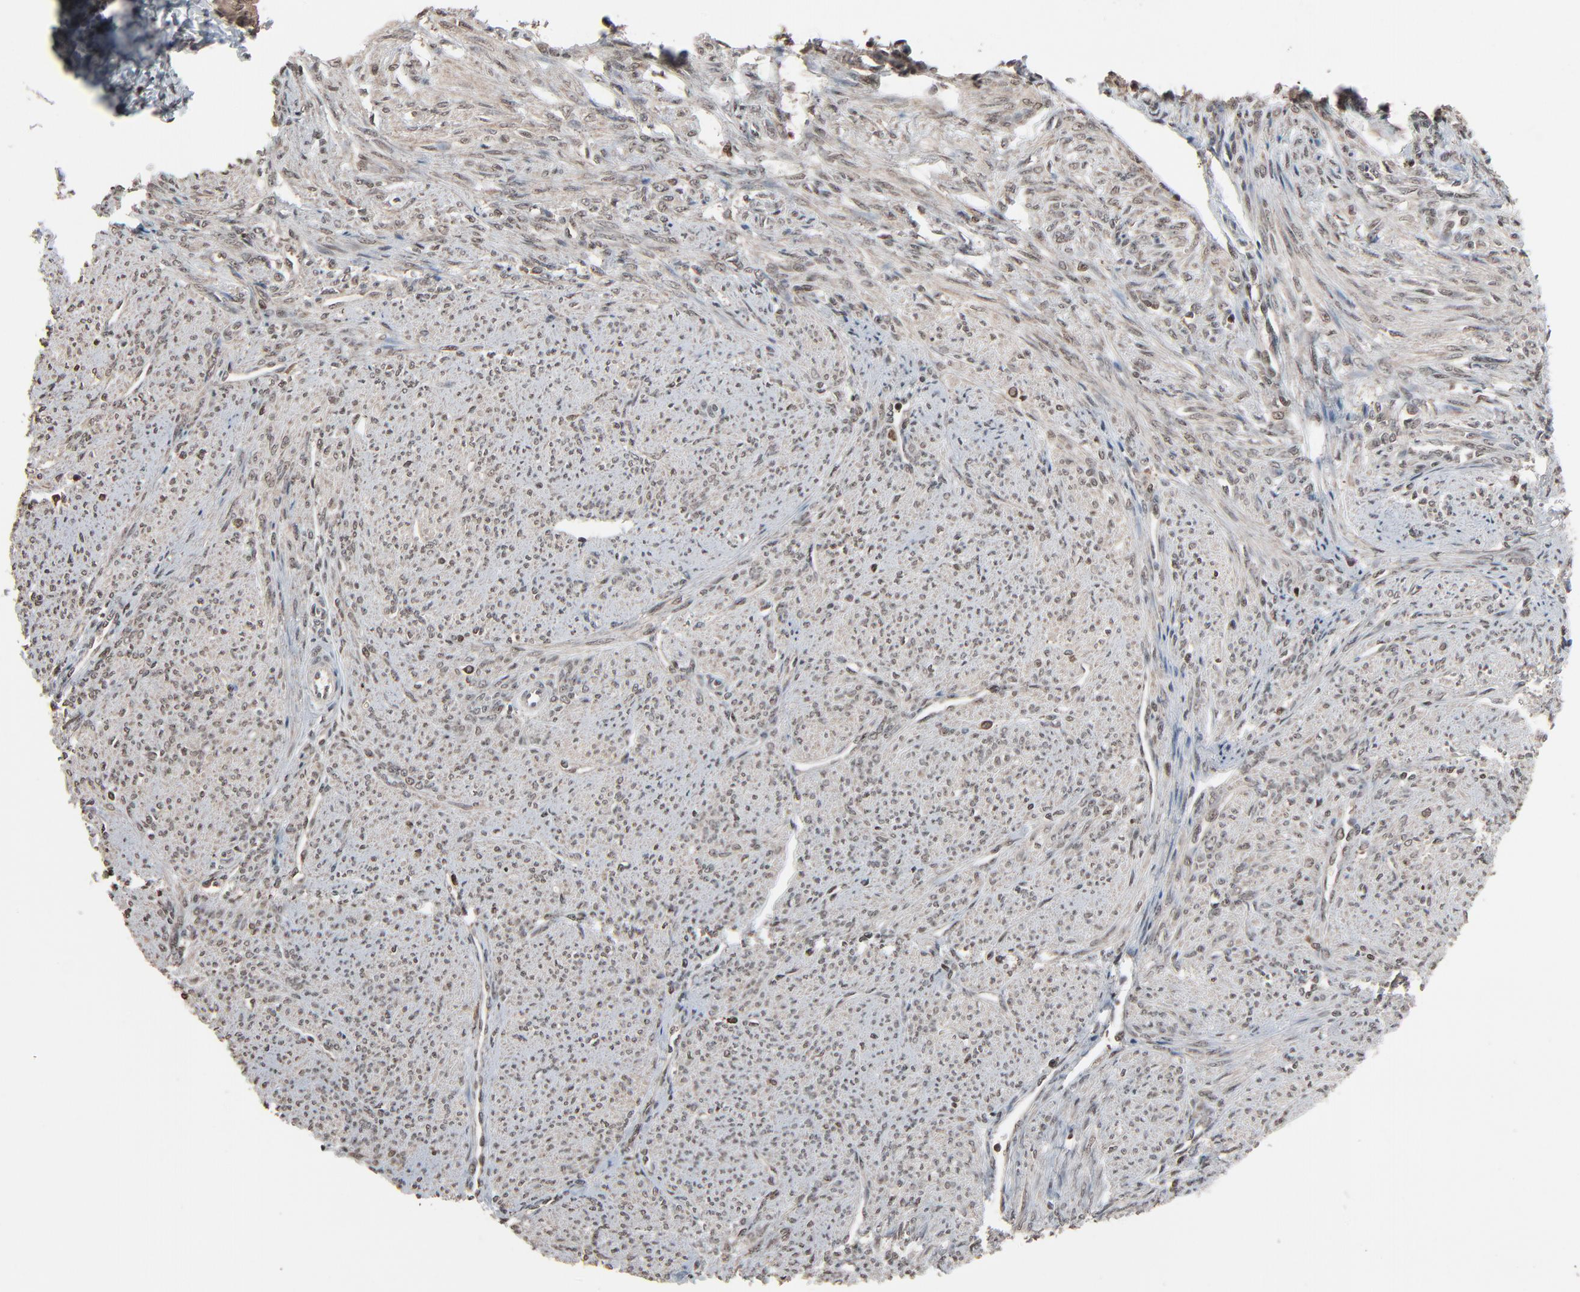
{"staining": {"intensity": "moderate", "quantity": ">75%", "location": "nuclear"}, "tissue": "smooth muscle", "cell_type": "Smooth muscle cells", "image_type": "normal", "snomed": [{"axis": "morphology", "description": "Normal tissue, NOS"}, {"axis": "topography", "description": "Smooth muscle"}], "caption": "A high-resolution micrograph shows IHC staining of unremarkable smooth muscle, which displays moderate nuclear expression in about >75% of smooth muscle cells.", "gene": "RPS6KA3", "patient": {"sex": "female", "age": 65}}